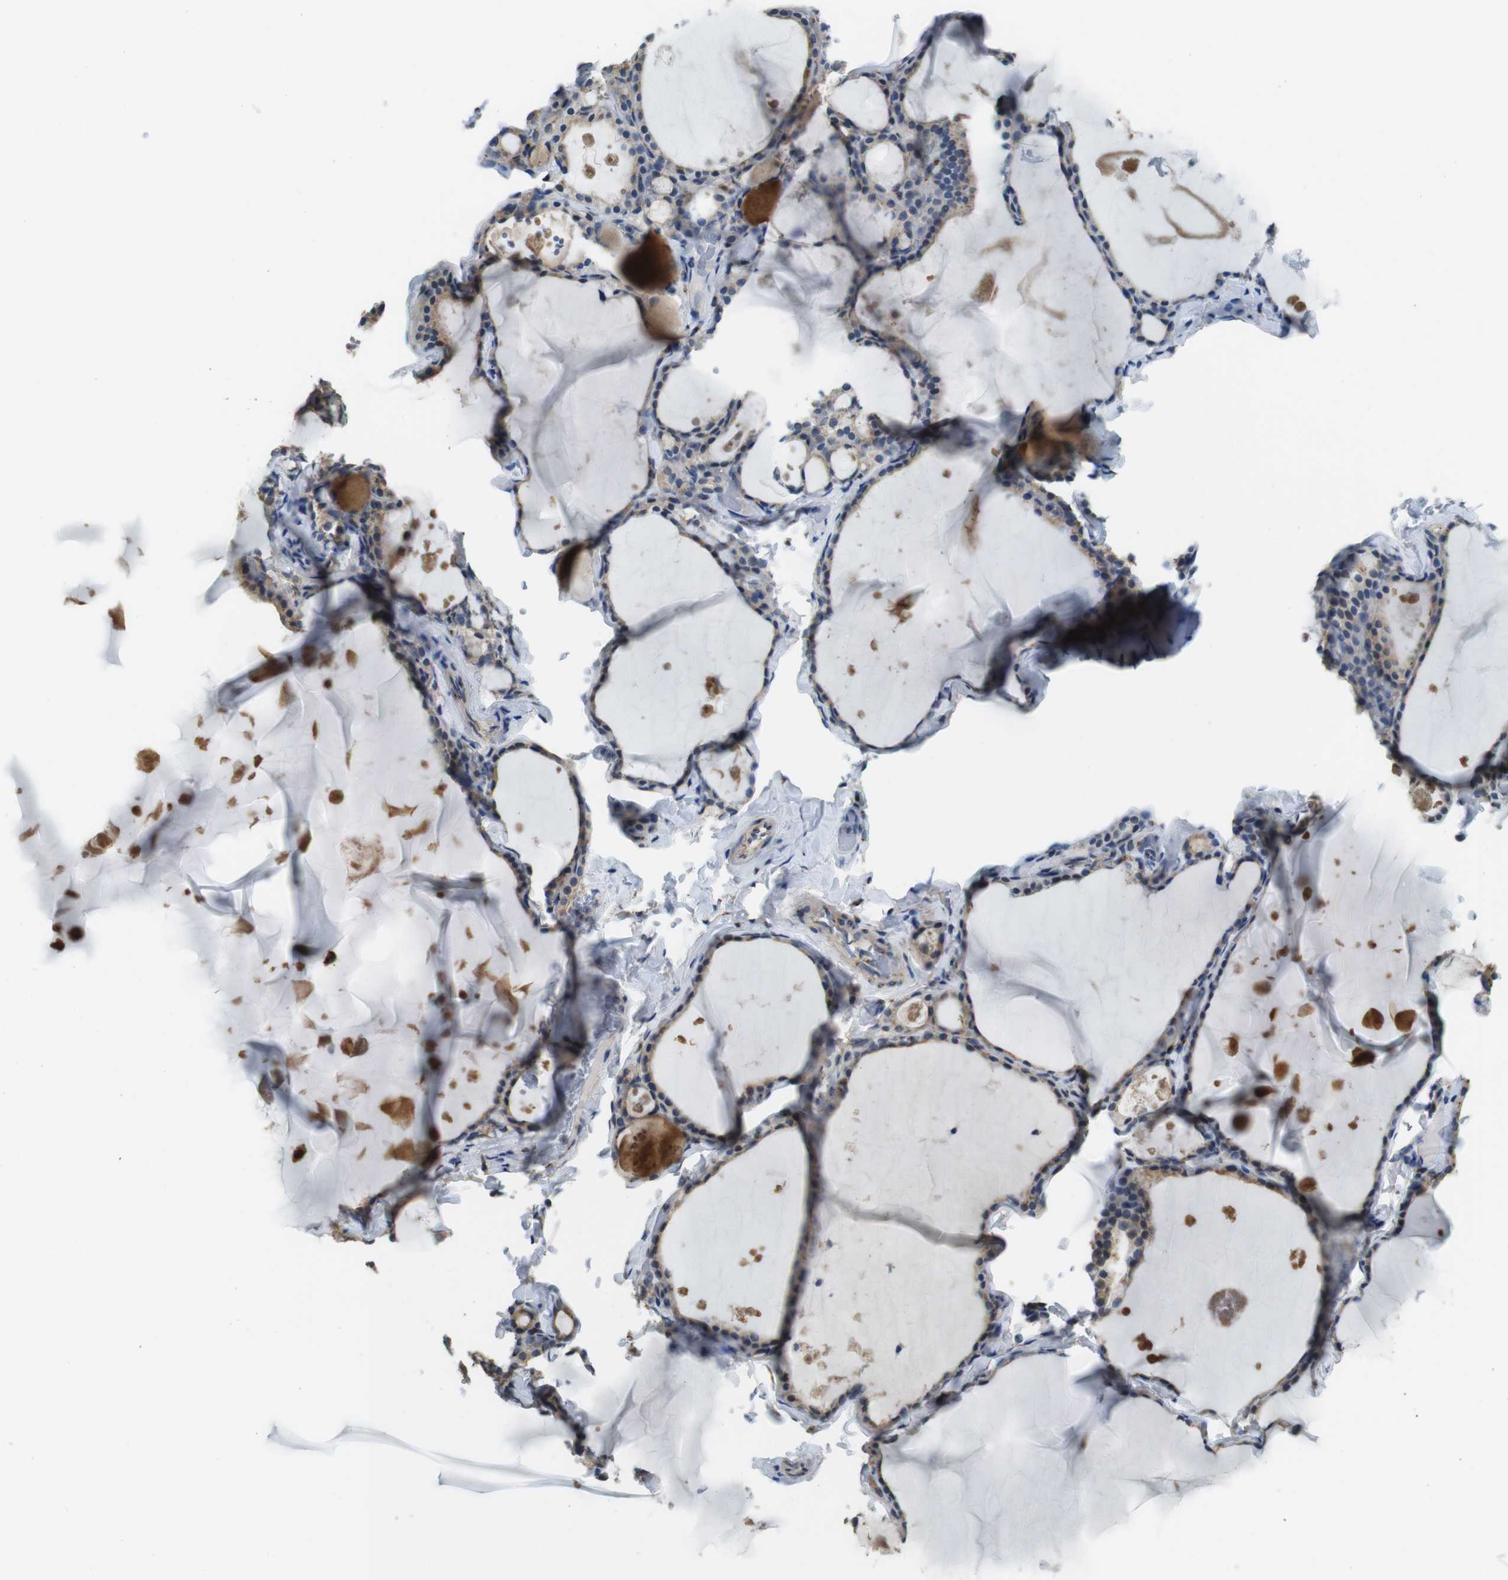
{"staining": {"intensity": "moderate", "quantity": "25%-75%", "location": "cytoplasmic/membranous"}, "tissue": "thyroid gland", "cell_type": "Glandular cells", "image_type": "normal", "snomed": [{"axis": "morphology", "description": "Normal tissue, NOS"}, {"axis": "topography", "description": "Thyroid gland"}], "caption": "Immunohistochemistry (DAB) staining of normal thyroid gland reveals moderate cytoplasmic/membranous protein staining in about 25%-75% of glandular cells.", "gene": "RAB6A", "patient": {"sex": "male", "age": 56}}